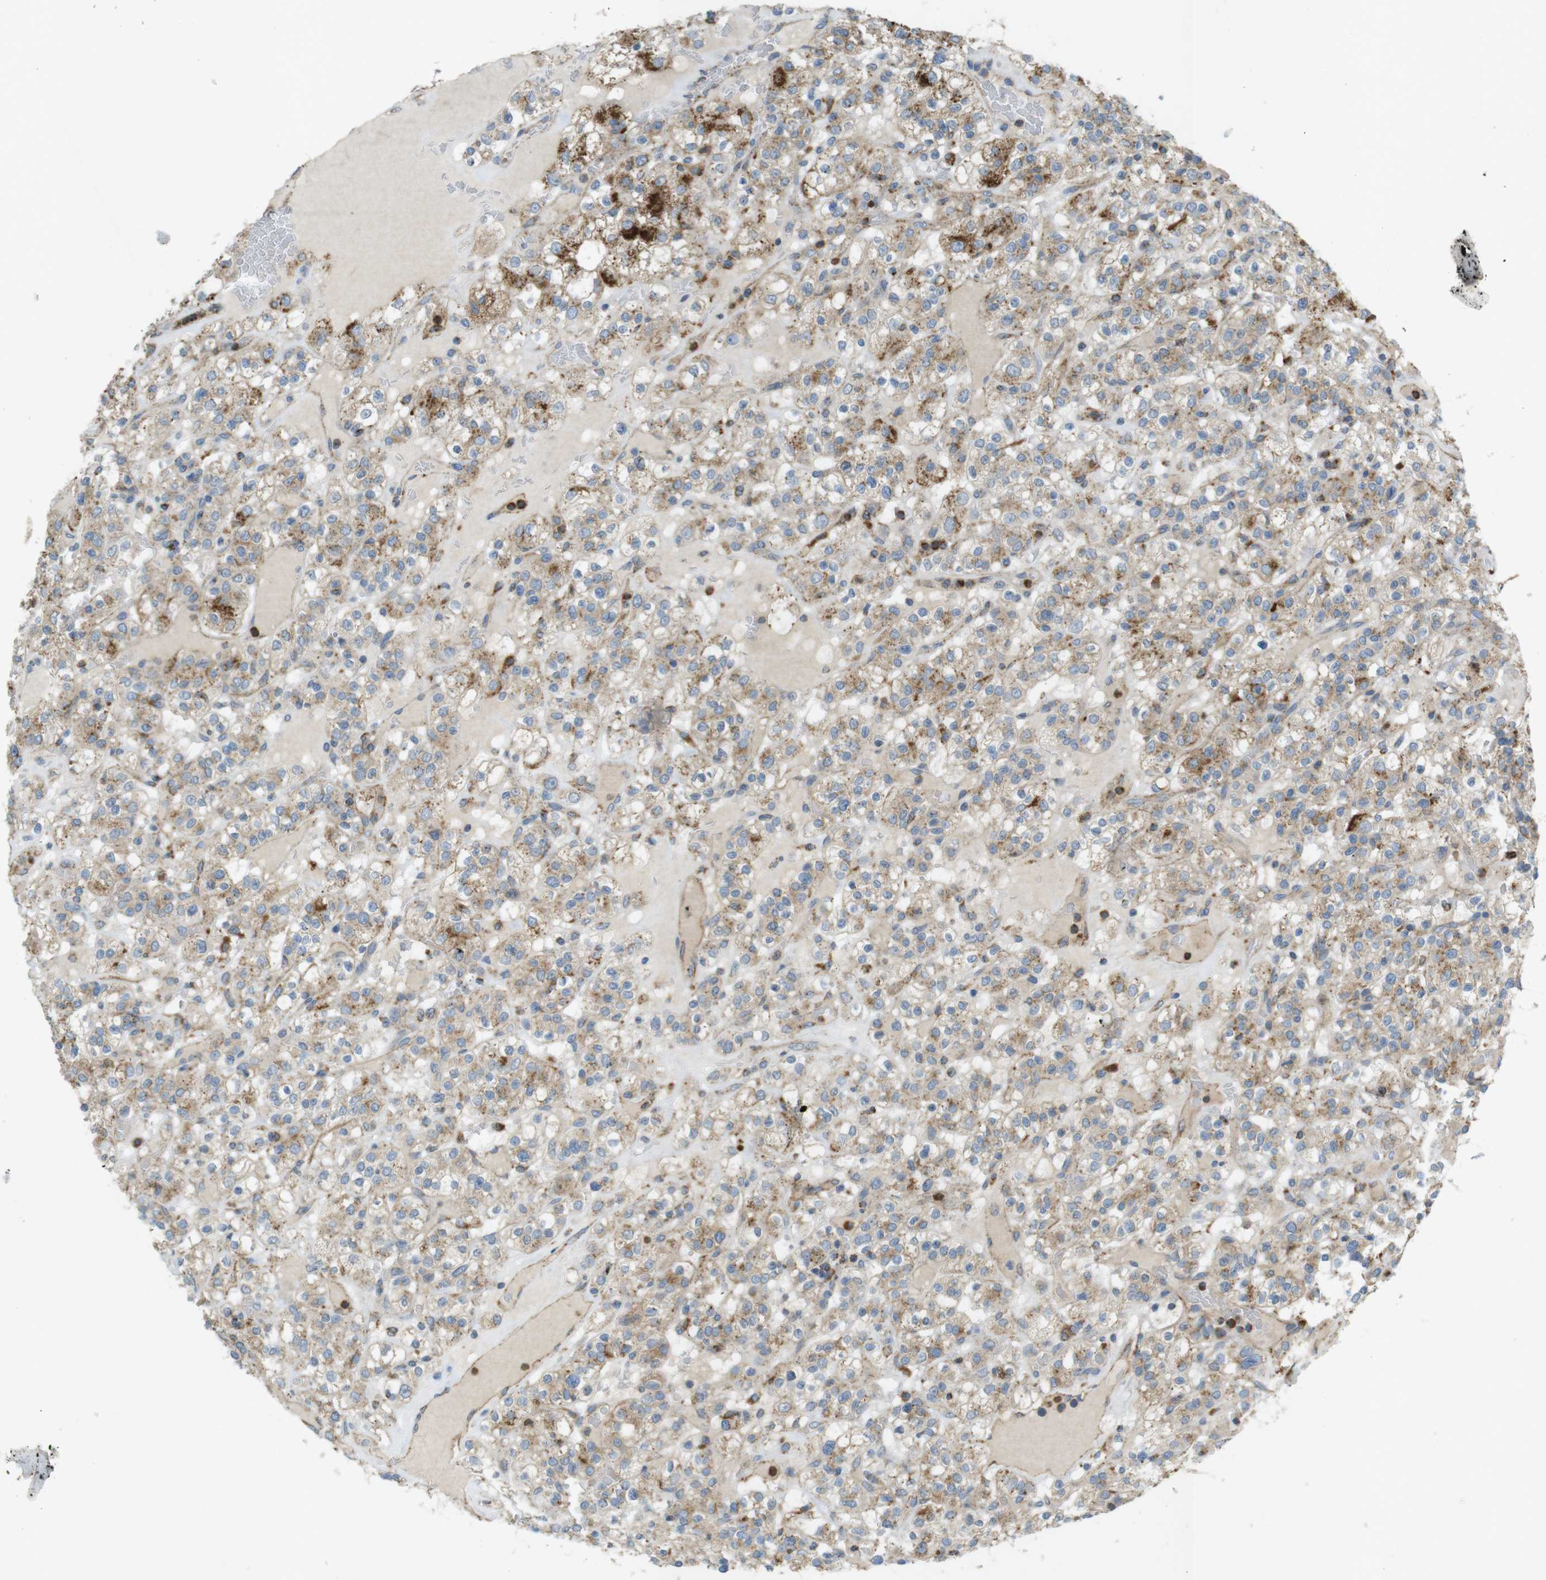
{"staining": {"intensity": "moderate", "quantity": ">75%", "location": "cytoplasmic/membranous"}, "tissue": "renal cancer", "cell_type": "Tumor cells", "image_type": "cancer", "snomed": [{"axis": "morphology", "description": "Normal tissue, NOS"}, {"axis": "morphology", "description": "Adenocarcinoma, NOS"}, {"axis": "topography", "description": "Kidney"}], "caption": "Human renal cancer stained with a brown dye shows moderate cytoplasmic/membranous positive positivity in about >75% of tumor cells.", "gene": "LAMP1", "patient": {"sex": "female", "age": 72}}